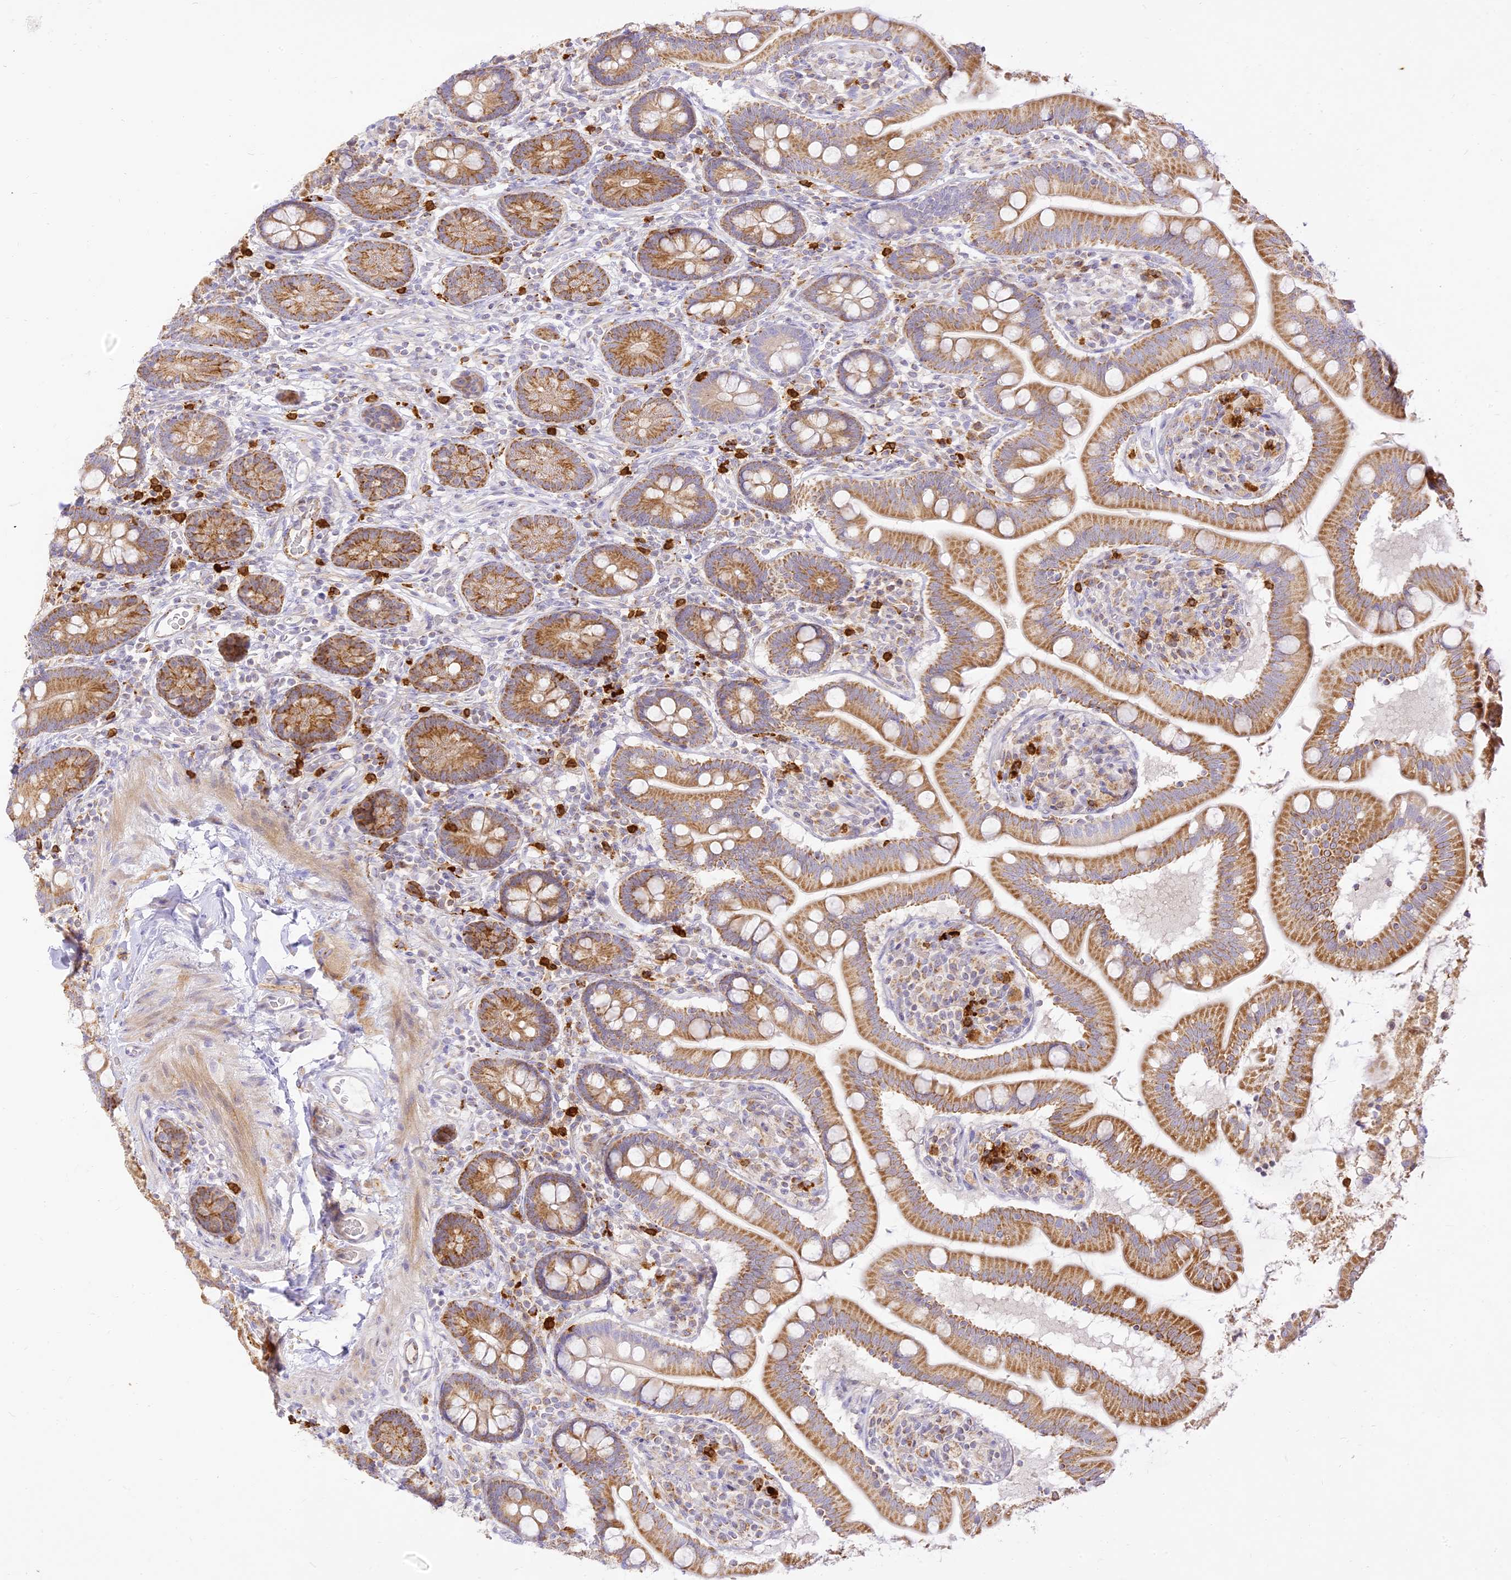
{"staining": {"intensity": "moderate", "quantity": ">75%", "location": "cytoplasmic/membranous"}, "tissue": "small intestine", "cell_type": "Glandular cells", "image_type": "normal", "snomed": [{"axis": "morphology", "description": "Normal tissue, NOS"}, {"axis": "topography", "description": "Small intestine"}], "caption": "Glandular cells reveal medium levels of moderate cytoplasmic/membranous positivity in approximately >75% of cells in normal human small intestine. (DAB = brown stain, brightfield microscopy at high magnification).", "gene": "LRRC15", "patient": {"sex": "female", "age": 64}}